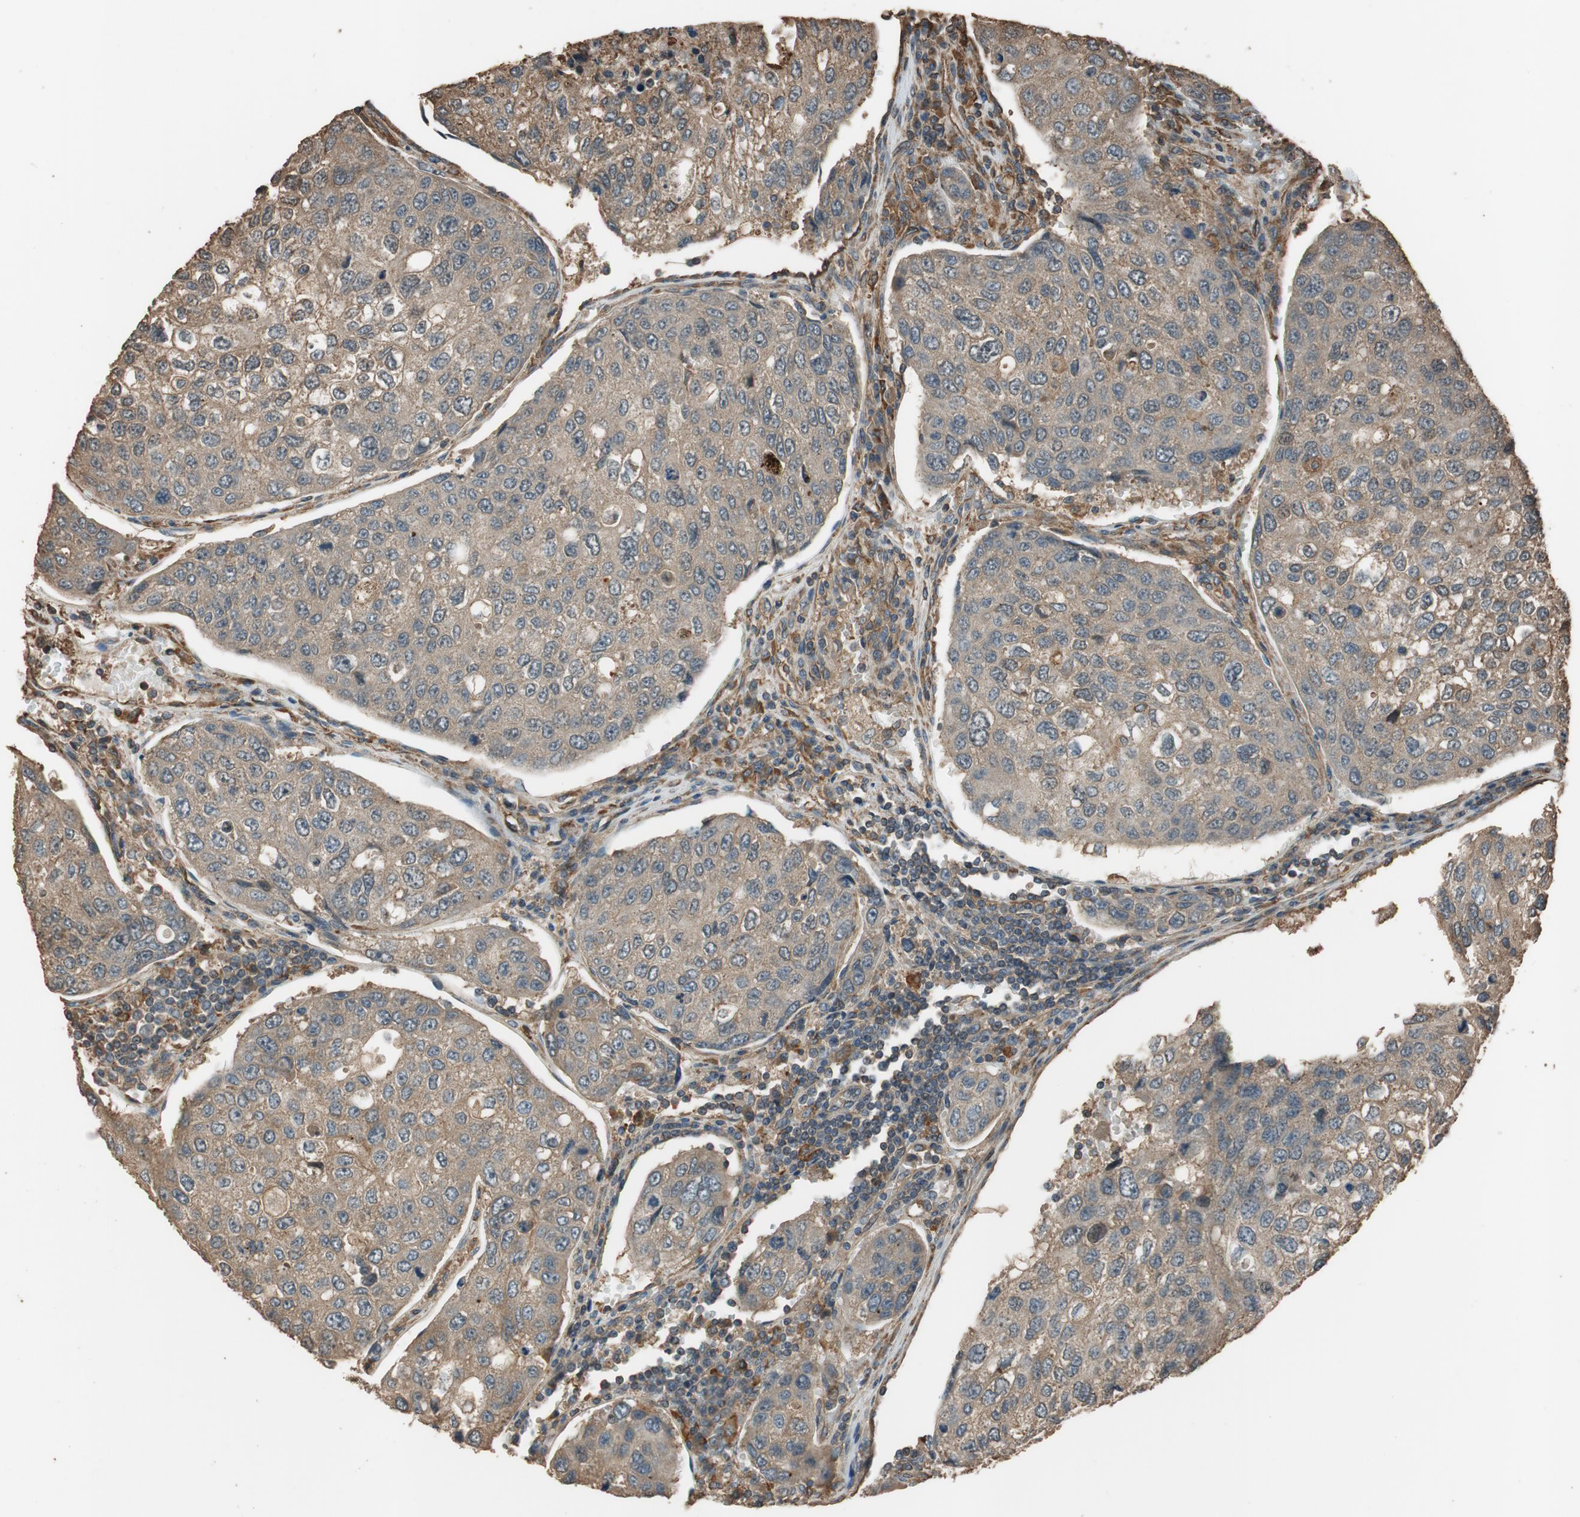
{"staining": {"intensity": "weak", "quantity": ">75%", "location": "cytoplasmic/membranous"}, "tissue": "urothelial cancer", "cell_type": "Tumor cells", "image_type": "cancer", "snomed": [{"axis": "morphology", "description": "Urothelial carcinoma, High grade"}, {"axis": "topography", "description": "Lymph node"}, {"axis": "topography", "description": "Urinary bladder"}], "caption": "The photomicrograph demonstrates a brown stain indicating the presence of a protein in the cytoplasmic/membranous of tumor cells in urothelial carcinoma (high-grade).", "gene": "MST1R", "patient": {"sex": "male", "age": 51}}